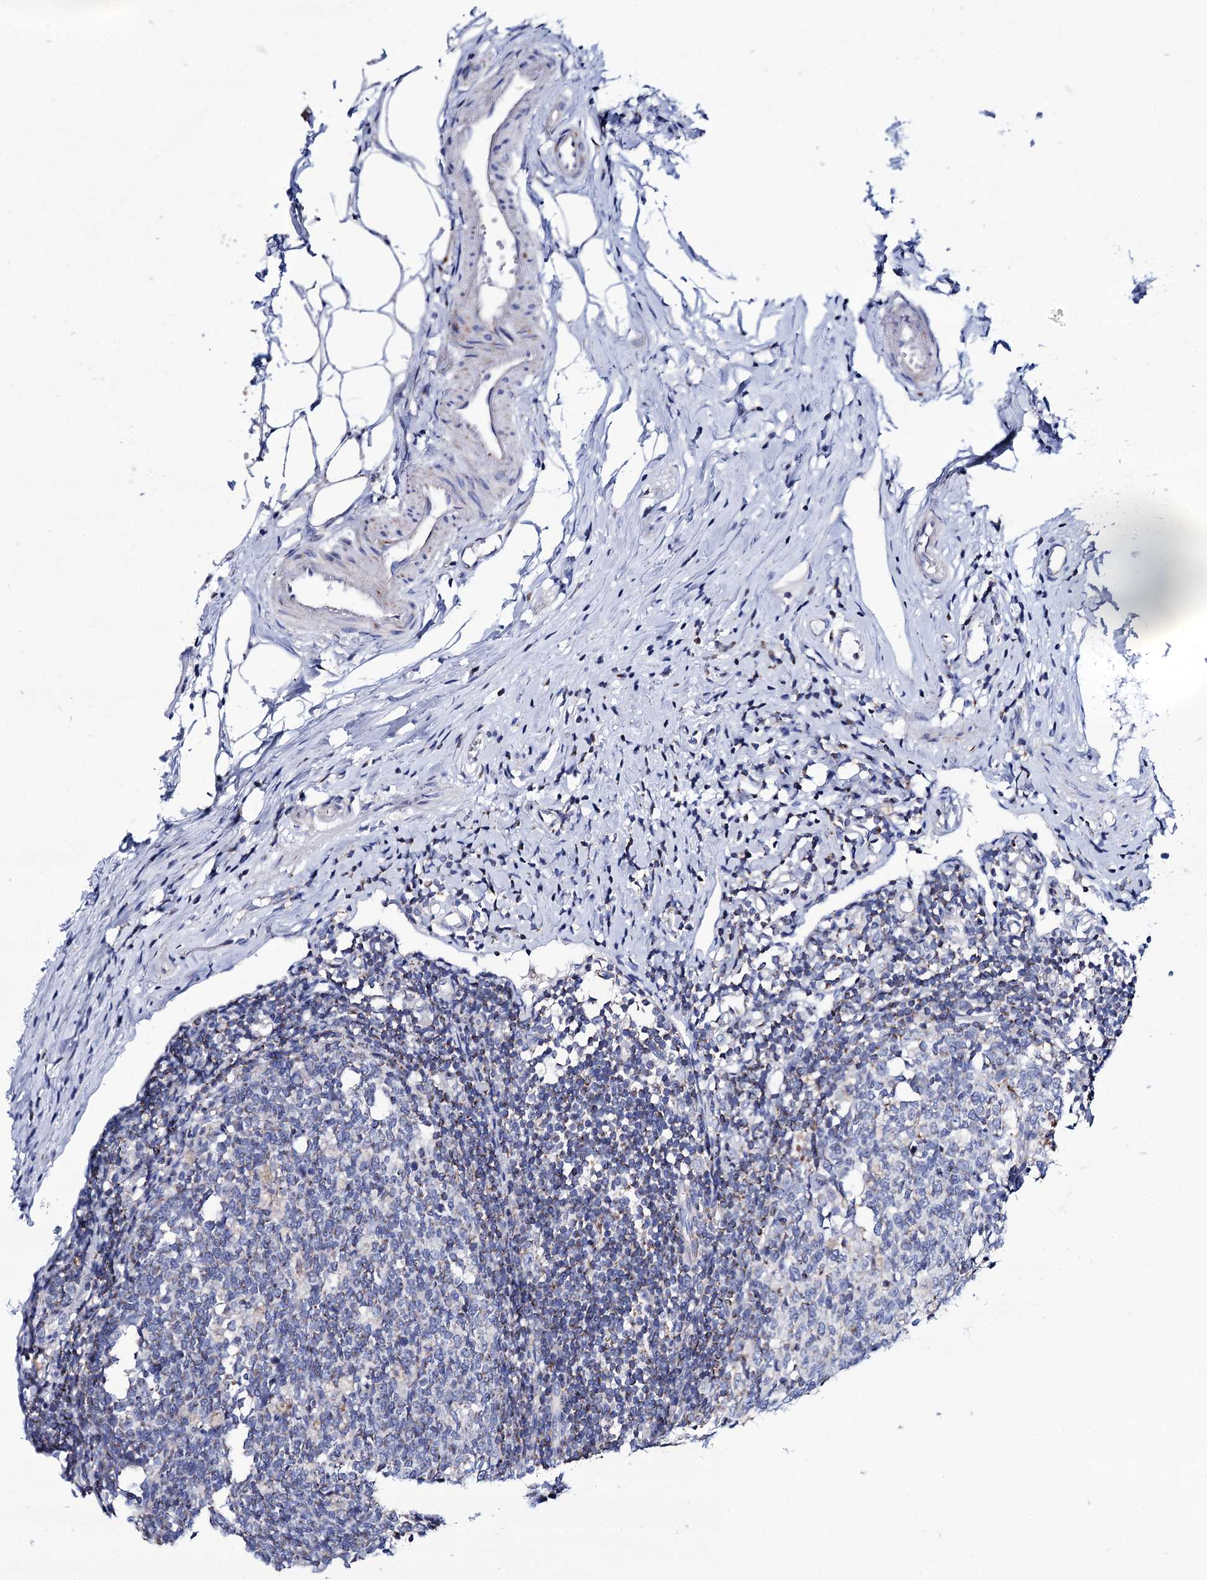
{"staining": {"intensity": "strong", "quantity": ">75%", "location": "cytoplasmic/membranous"}, "tissue": "appendix", "cell_type": "Glandular cells", "image_type": "normal", "snomed": [{"axis": "morphology", "description": "Normal tissue, NOS"}, {"axis": "topography", "description": "Appendix"}], "caption": "Glandular cells reveal high levels of strong cytoplasmic/membranous staining in approximately >75% of cells in unremarkable human appendix.", "gene": "UBASH3B", "patient": {"sex": "female", "age": 54}}